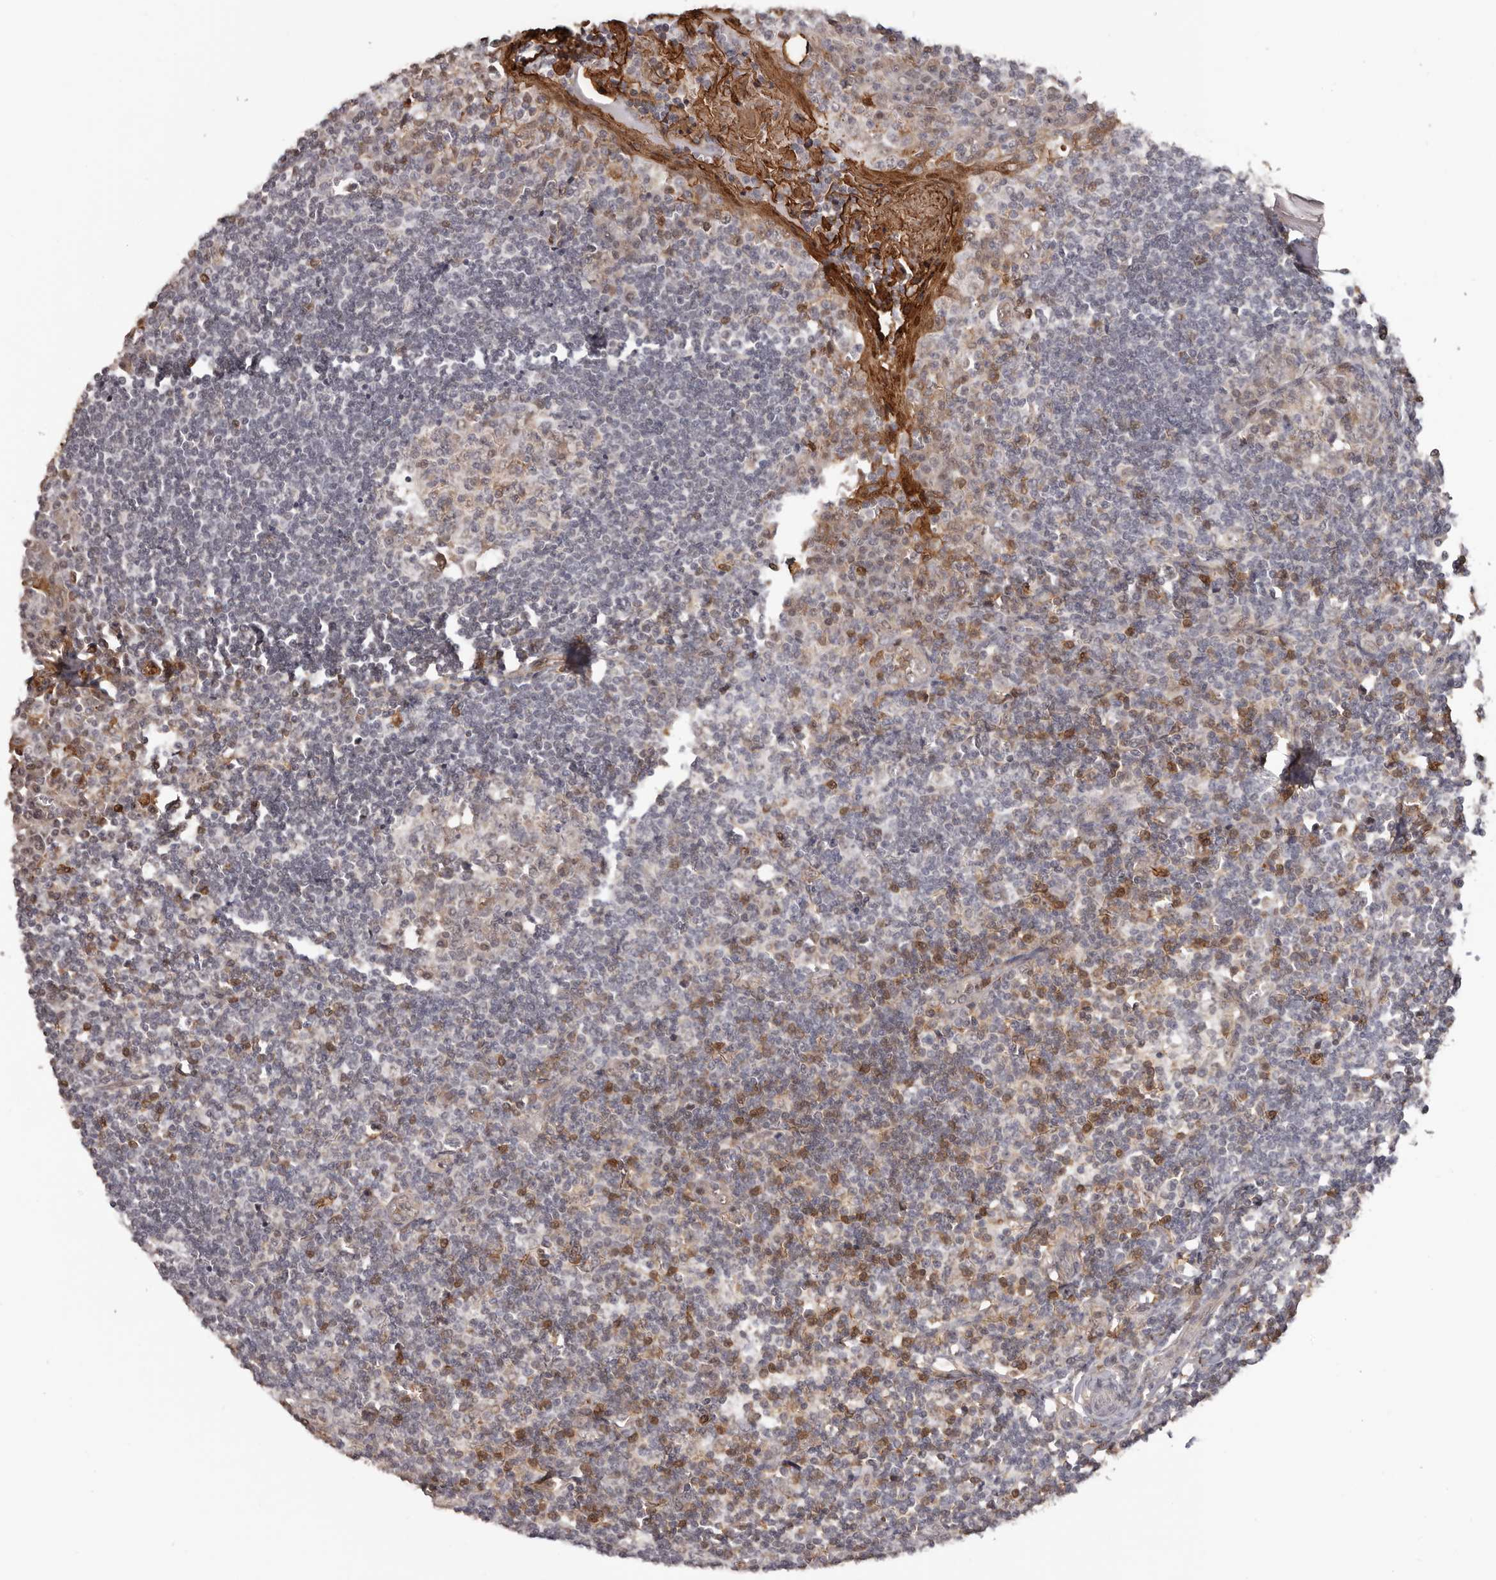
{"staining": {"intensity": "weak", "quantity": "<25%", "location": "cytoplasmic/membranous"}, "tissue": "tonsil", "cell_type": "Germinal center cells", "image_type": "normal", "snomed": [{"axis": "morphology", "description": "Normal tissue, NOS"}, {"axis": "topography", "description": "Tonsil"}], "caption": "Immunohistochemistry photomicrograph of unremarkable tonsil stained for a protein (brown), which displays no staining in germinal center cells.", "gene": "PRR12", "patient": {"sex": "male", "age": 27}}